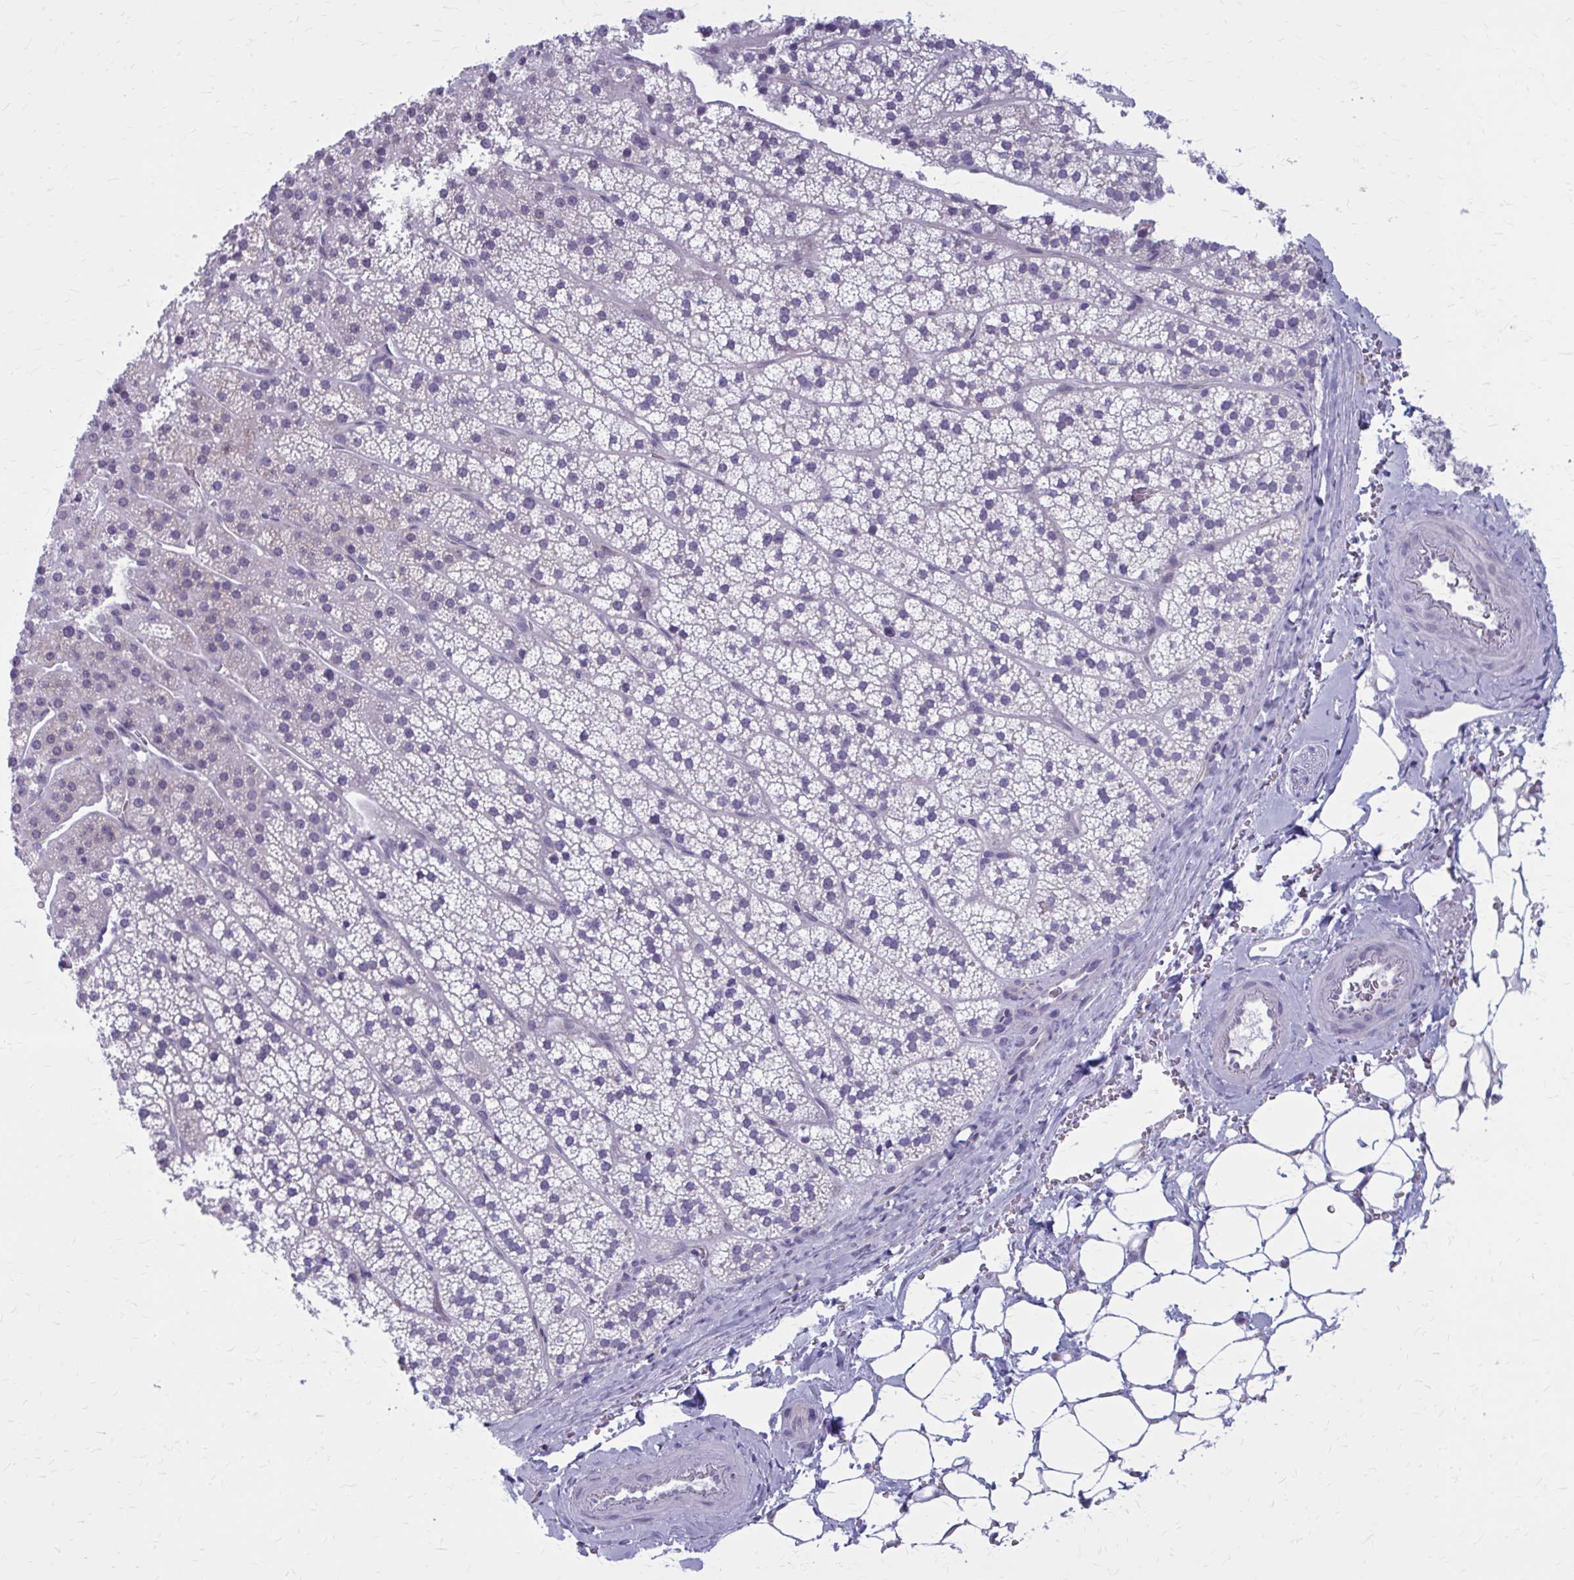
{"staining": {"intensity": "negative", "quantity": "none", "location": "none"}, "tissue": "adrenal gland", "cell_type": "Glandular cells", "image_type": "normal", "snomed": [{"axis": "morphology", "description": "Normal tissue, NOS"}, {"axis": "topography", "description": "Adrenal gland"}], "caption": "Immunohistochemistry micrograph of normal adrenal gland: adrenal gland stained with DAB demonstrates no significant protein positivity in glandular cells. The staining was performed using DAB (3,3'-diaminobenzidine) to visualize the protein expression in brown, while the nuclei were stained in blue with hematoxylin (Magnification: 20x).", "gene": "CASQ2", "patient": {"sex": "male", "age": 53}}